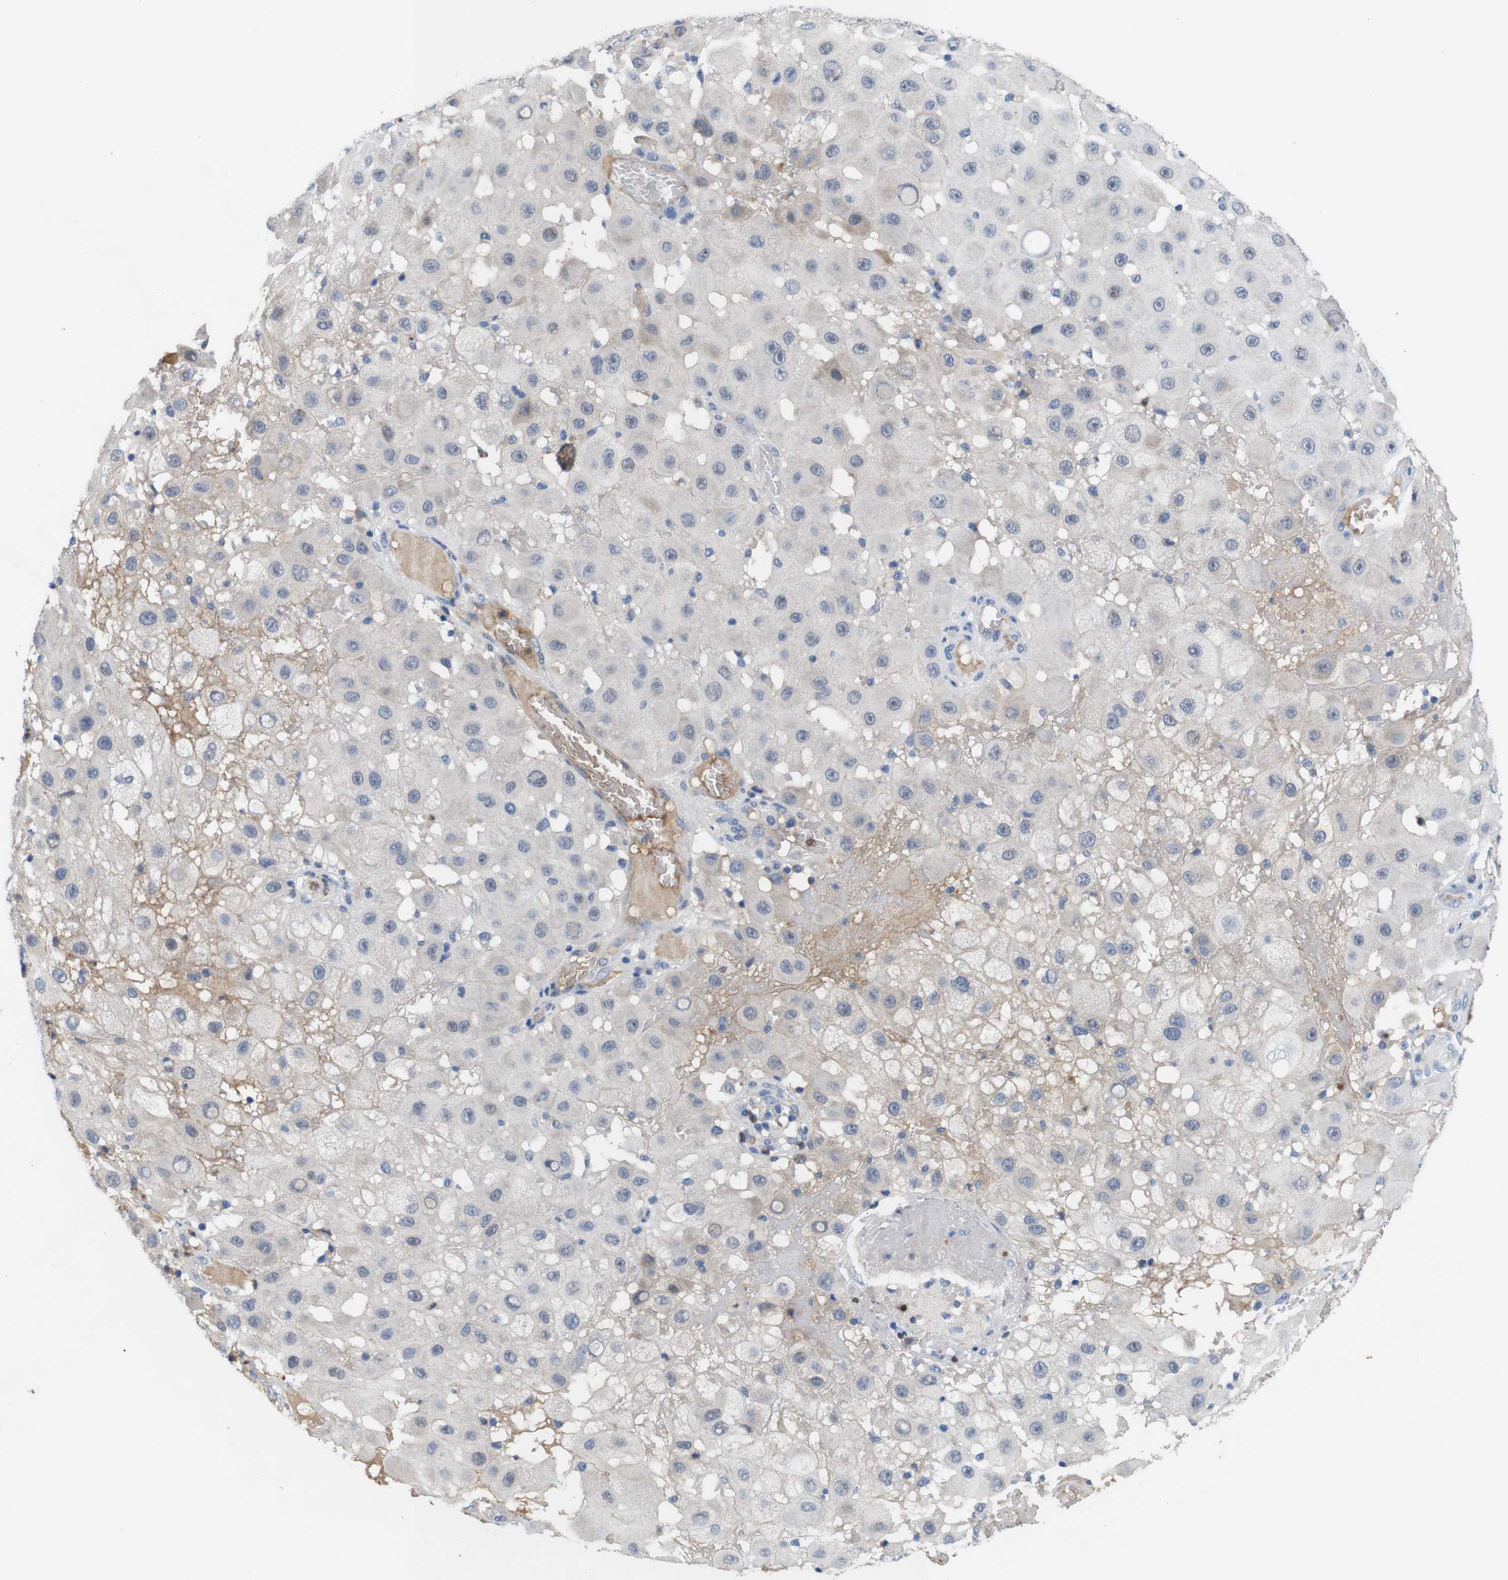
{"staining": {"intensity": "negative", "quantity": "none", "location": "none"}, "tissue": "melanoma", "cell_type": "Tumor cells", "image_type": "cancer", "snomed": [{"axis": "morphology", "description": "Malignant melanoma, NOS"}, {"axis": "topography", "description": "Skin"}], "caption": "The micrograph reveals no significant staining in tumor cells of melanoma.", "gene": "C1RL", "patient": {"sex": "female", "age": 81}}